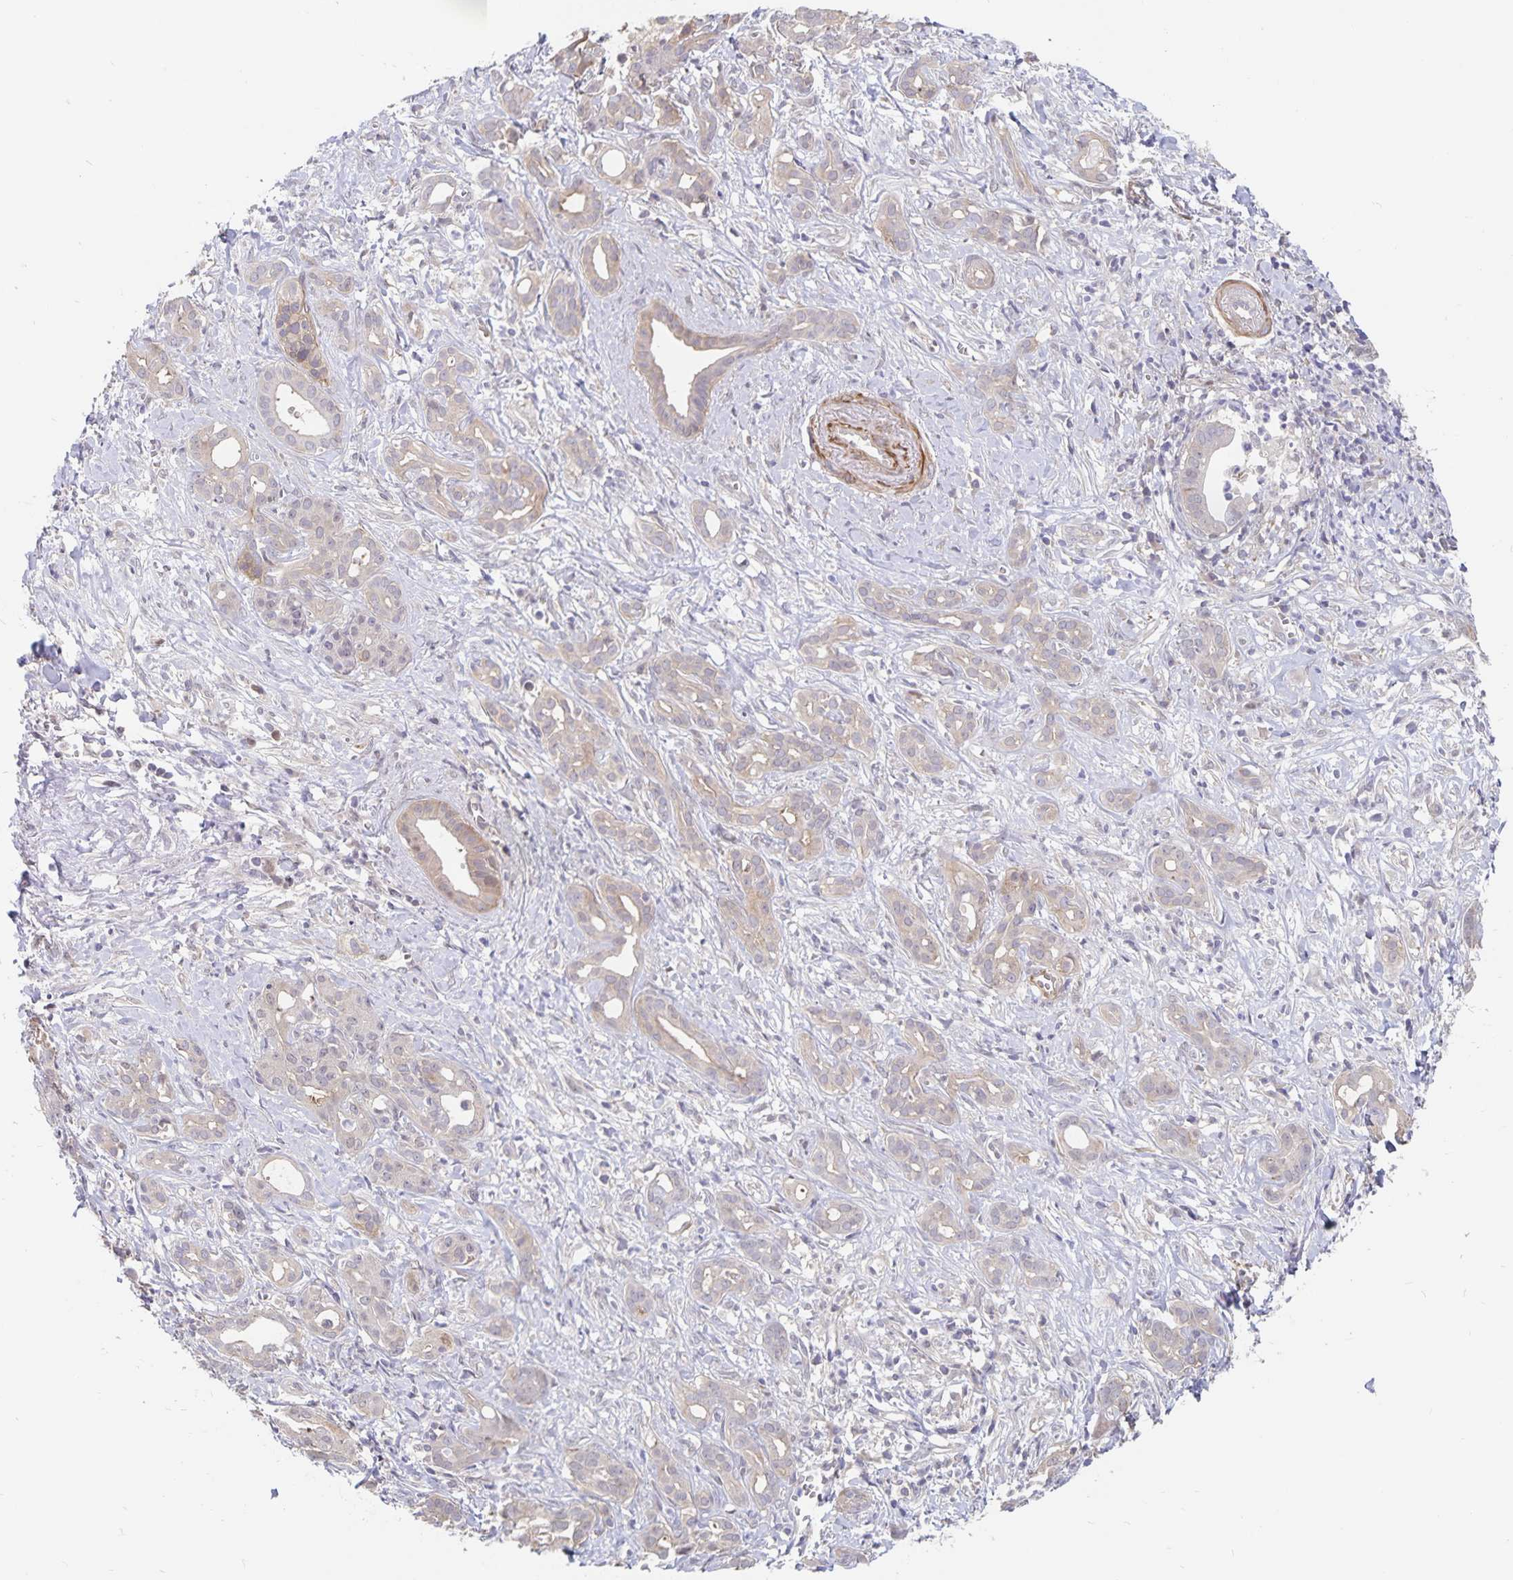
{"staining": {"intensity": "negative", "quantity": "none", "location": "none"}, "tissue": "pancreatic cancer", "cell_type": "Tumor cells", "image_type": "cancer", "snomed": [{"axis": "morphology", "description": "Adenocarcinoma, NOS"}, {"axis": "topography", "description": "Pancreas"}], "caption": "Tumor cells are negative for protein expression in human adenocarcinoma (pancreatic). (Brightfield microscopy of DAB immunohistochemistry at high magnification).", "gene": "BAG6", "patient": {"sex": "male", "age": 61}}